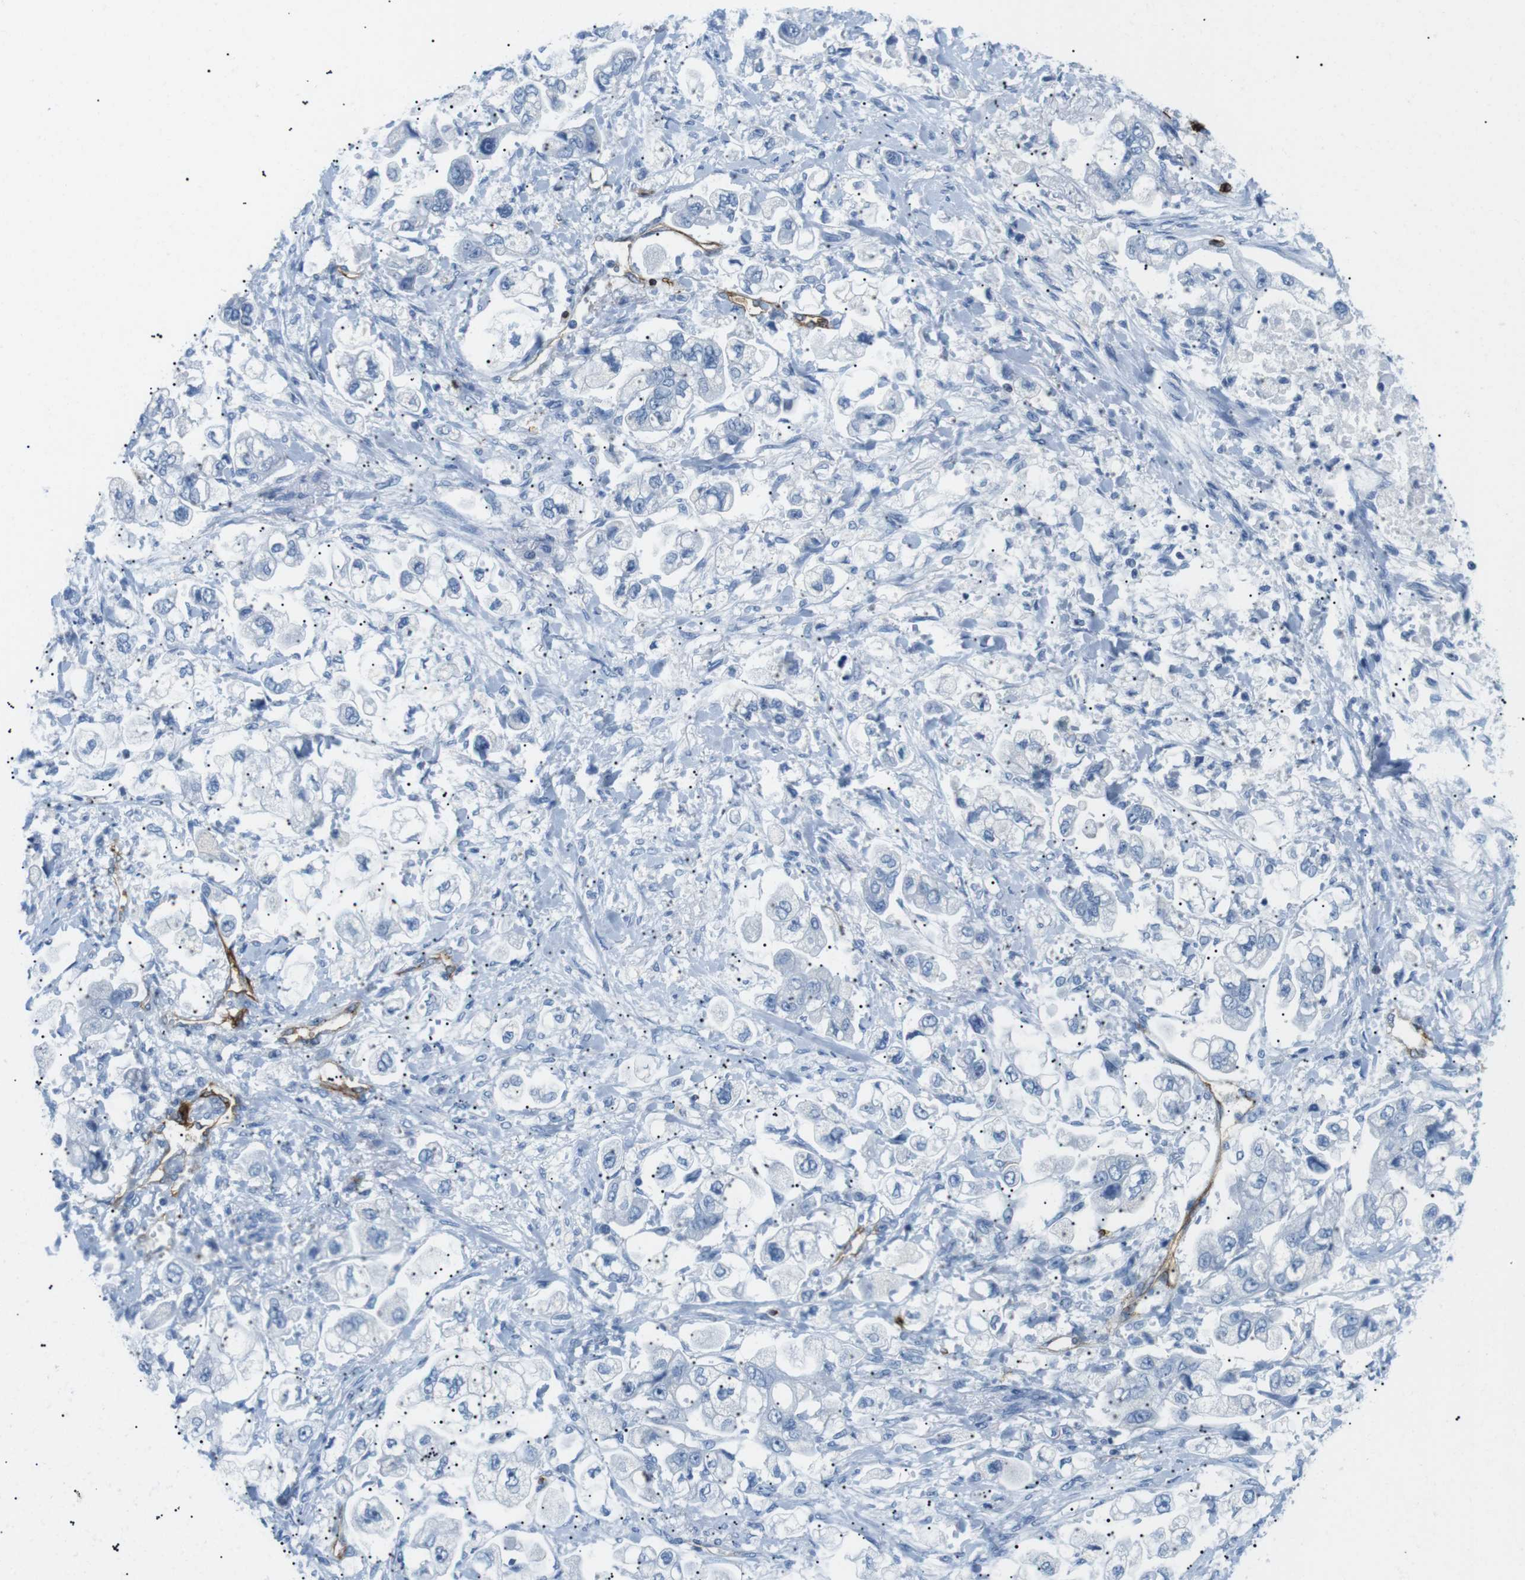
{"staining": {"intensity": "negative", "quantity": "none", "location": "none"}, "tissue": "stomach cancer", "cell_type": "Tumor cells", "image_type": "cancer", "snomed": [{"axis": "morphology", "description": "Normal tissue, NOS"}, {"axis": "morphology", "description": "Adenocarcinoma, NOS"}, {"axis": "topography", "description": "Stomach"}], "caption": "Immunohistochemical staining of human adenocarcinoma (stomach) reveals no significant positivity in tumor cells. (DAB immunohistochemistry (IHC) with hematoxylin counter stain).", "gene": "TNFRSF4", "patient": {"sex": "male", "age": 62}}